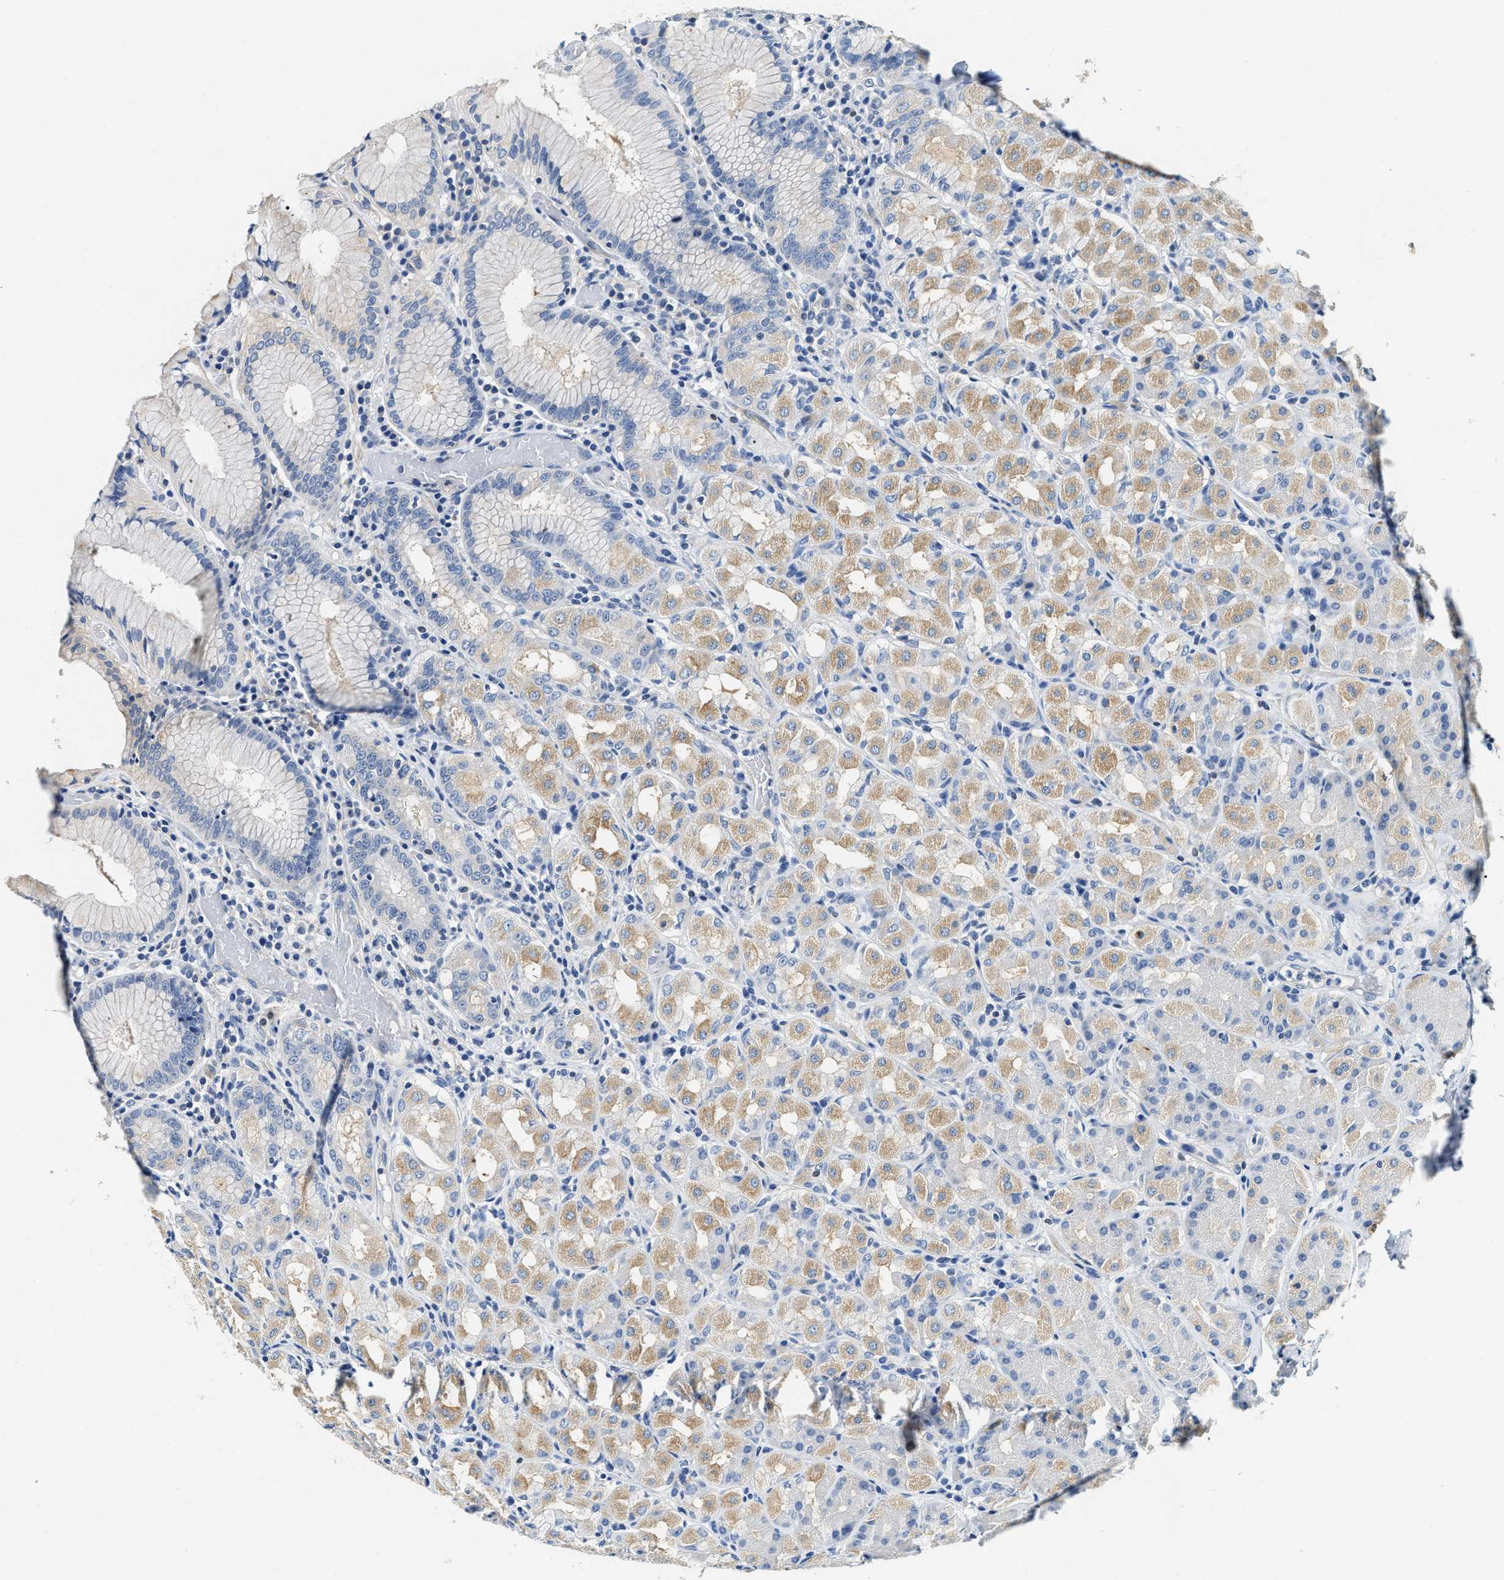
{"staining": {"intensity": "weak", "quantity": "25%-75%", "location": "cytoplasmic/membranous"}, "tissue": "stomach", "cell_type": "Glandular cells", "image_type": "normal", "snomed": [{"axis": "morphology", "description": "Normal tissue, NOS"}, {"axis": "topography", "description": "Stomach"}, {"axis": "topography", "description": "Stomach, lower"}], "caption": "There is low levels of weak cytoplasmic/membranous positivity in glandular cells of unremarkable stomach, as demonstrated by immunohistochemical staining (brown color).", "gene": "EIF2AK2", "patient": {"sex": "female", "age": 56}}